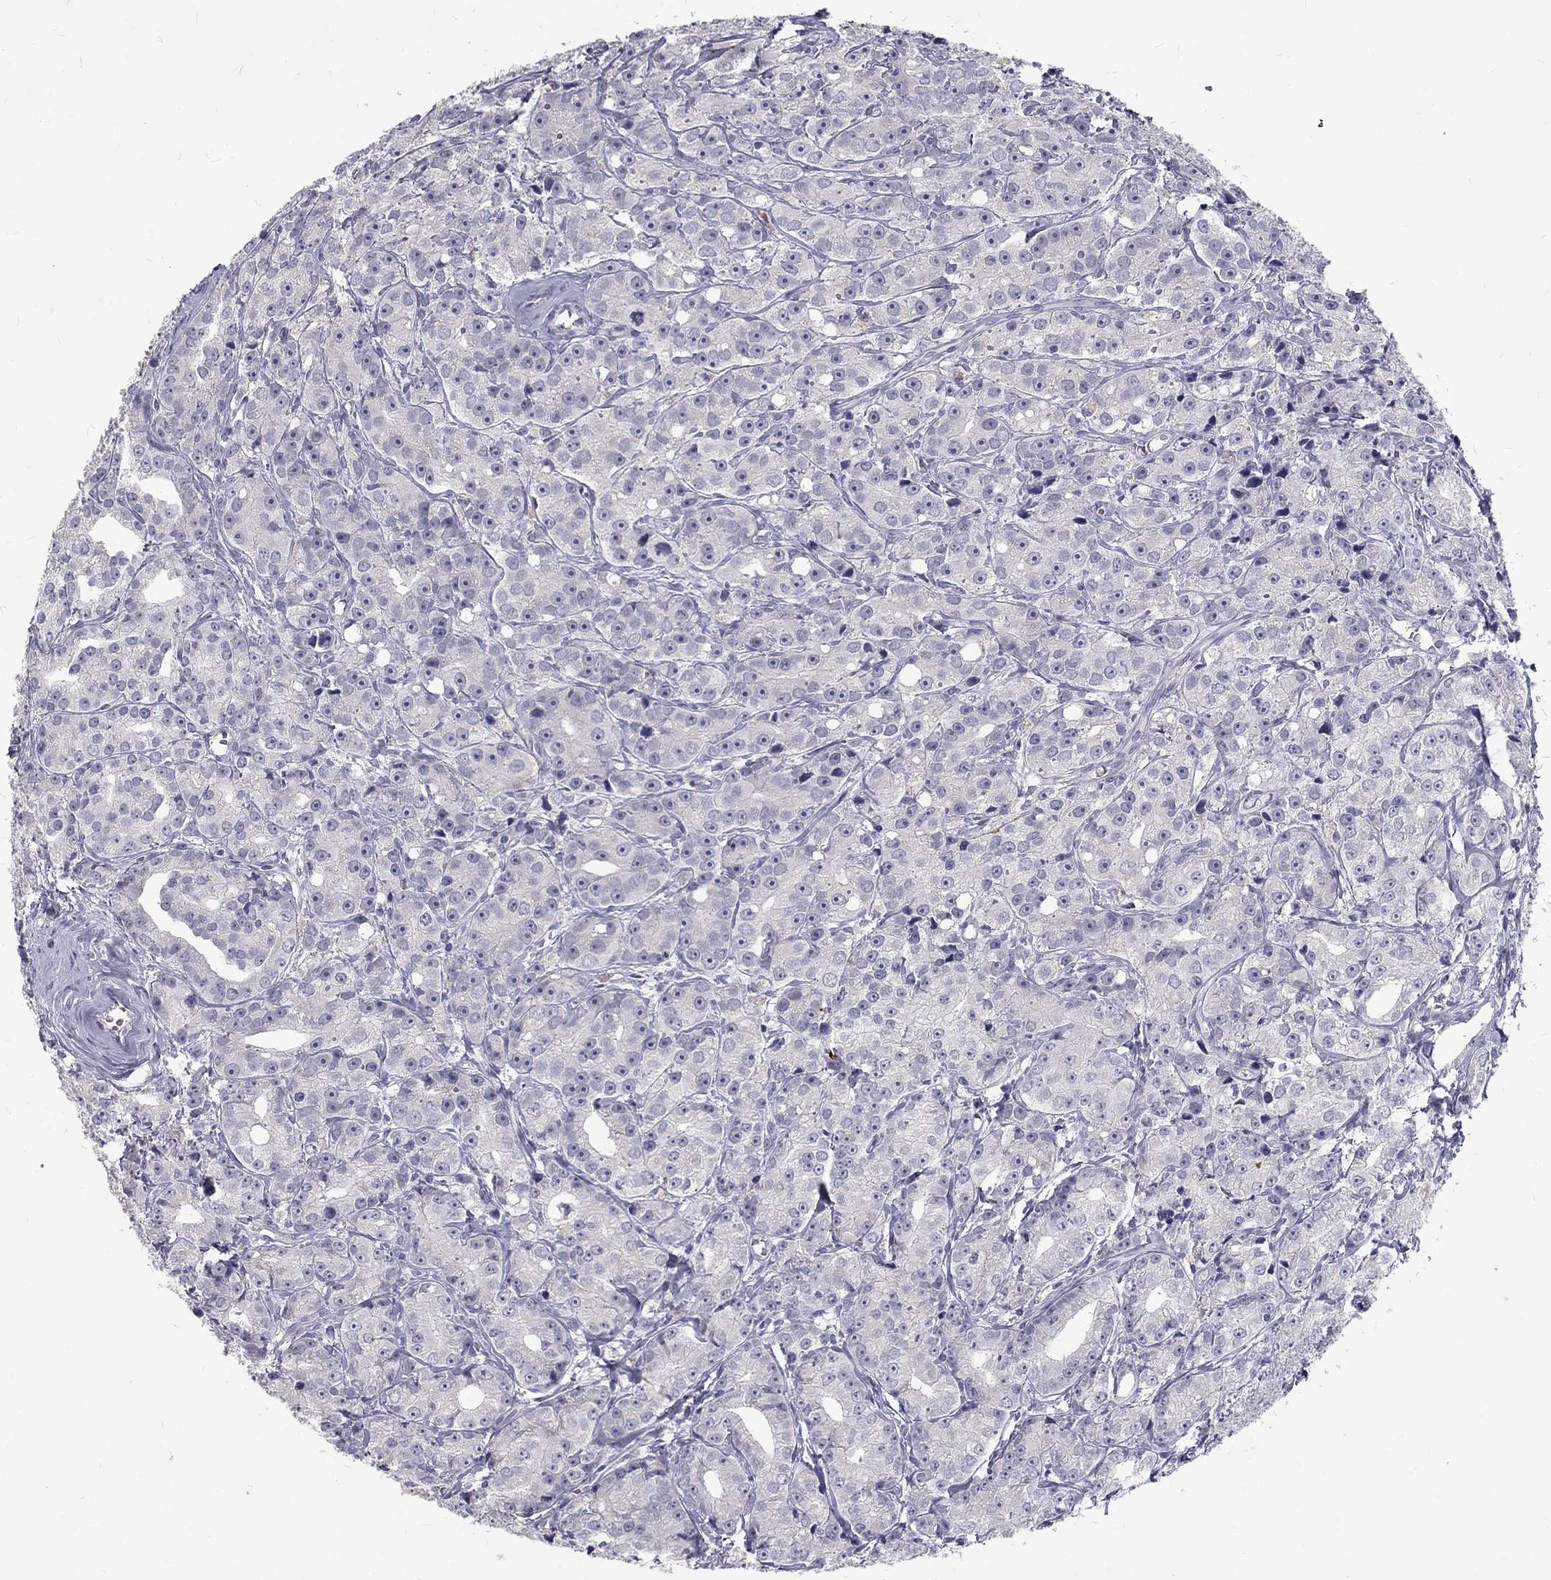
{"staining": {"intensity": "negative", "quantity": "none", "location": "none"}, "tissue": "prostate cancer", "cell_type": "Tumor cells", "image_type": "cancer", "snomed": [{"axis": "morphology", "description": "Adenocarcinoma, Medium grade"}, {"axis": "topography", "description": "Prostate"}], "caption": "This is an immunohistochemistry (IHC) photomicrograph of adenocarcinoma (medium-grade) (prostate). There is no expression in tumor cells.", "gene": "NOS1", "patient": {"sex": "male", "age": 74}}